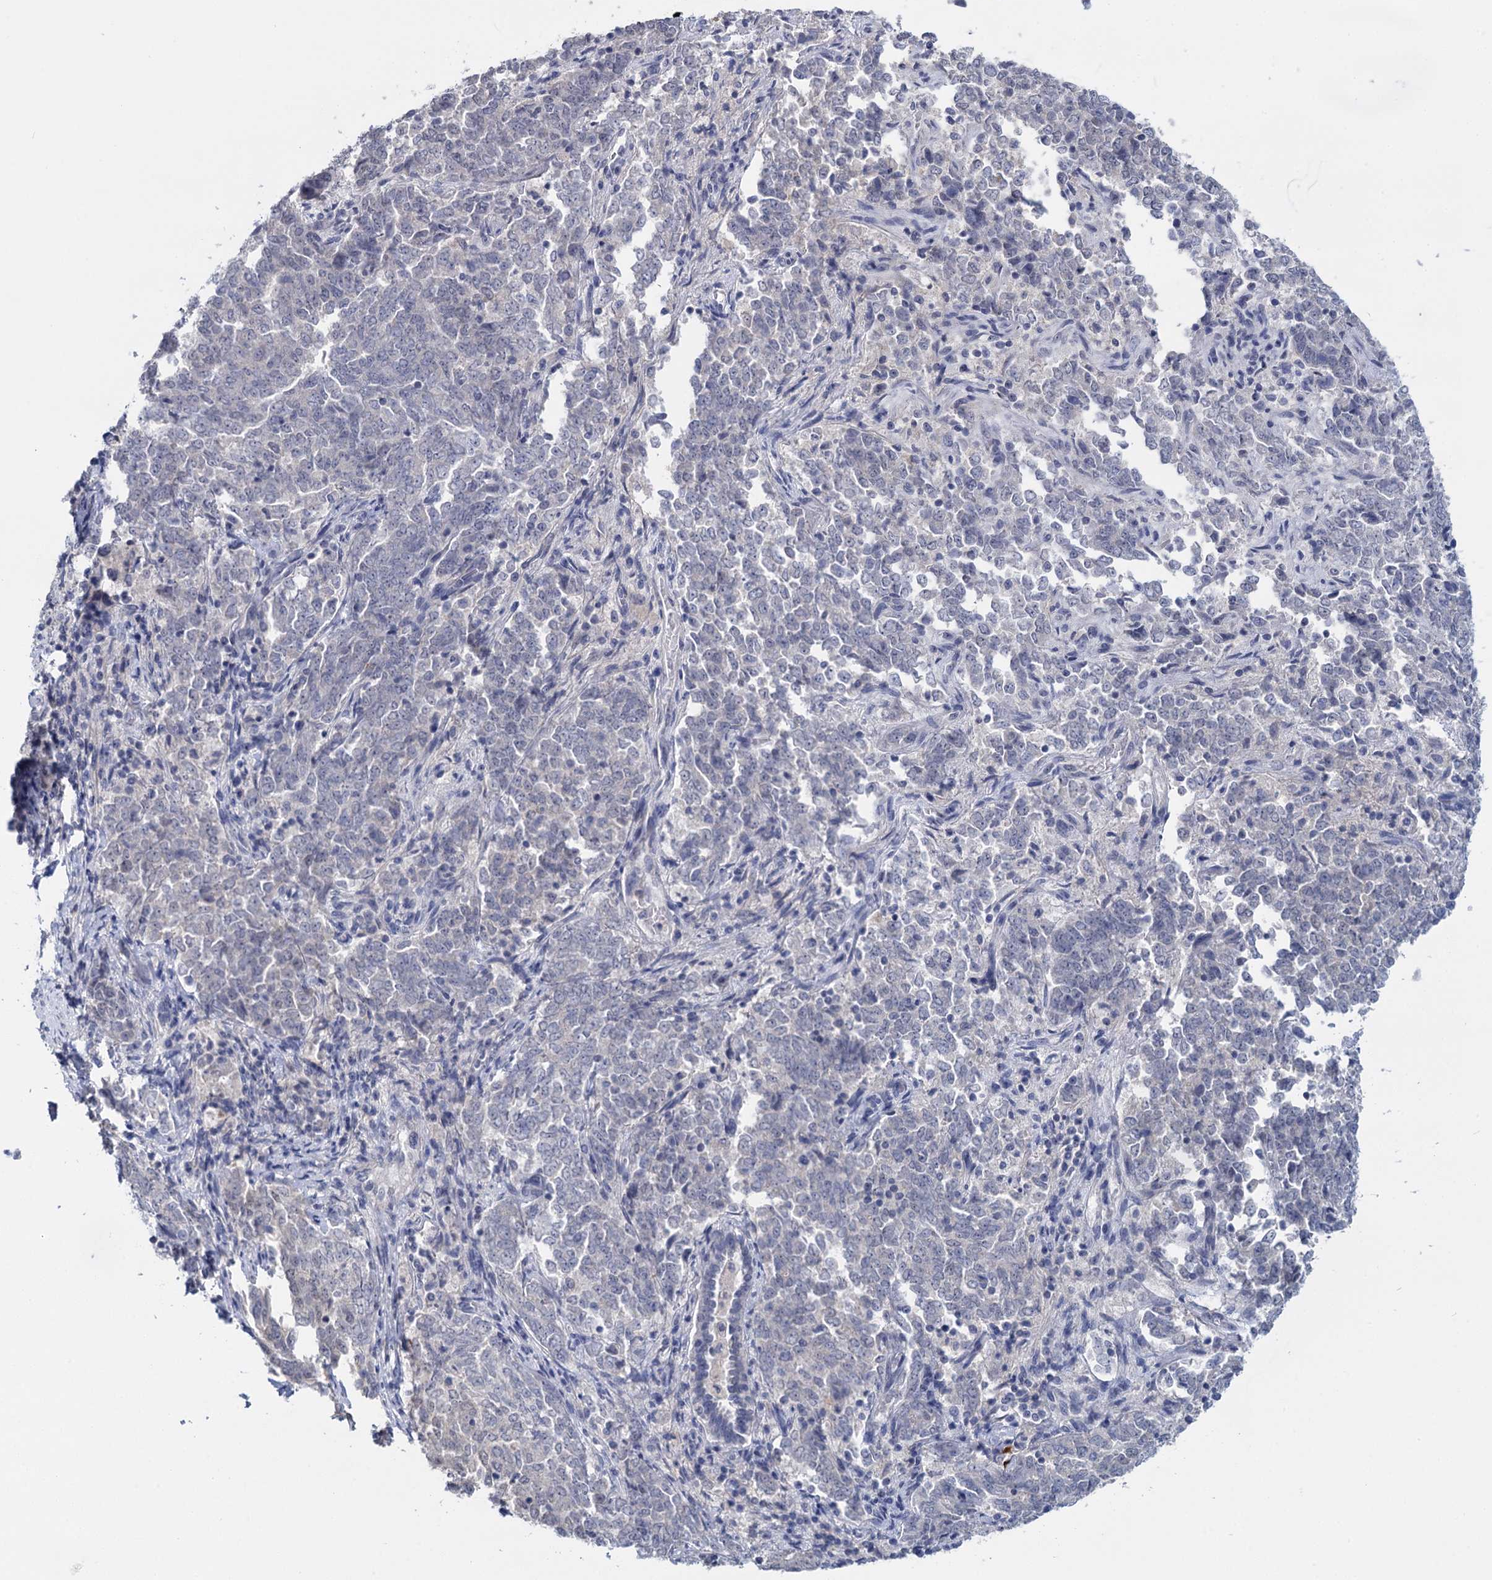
{"staining": {"intensity": "negative", "quantity": "none", "location": "none"}, "tissue": "endometrial cancer", "cell_type": "Tumor cells", "image_type": "cancer", "snomed": [{"axis": "morphology", "description": "Adenocarcinoma, NOS"}, {"axis": "topography", "description": "Endometrium"}], "caption": "This is an immunohistochemistry (IHC) image of adenocarcinoma (endometrial). There is no expression in tumor cells.", "gene": "SFN", "patient": {"sex": "female", "age": 80}}